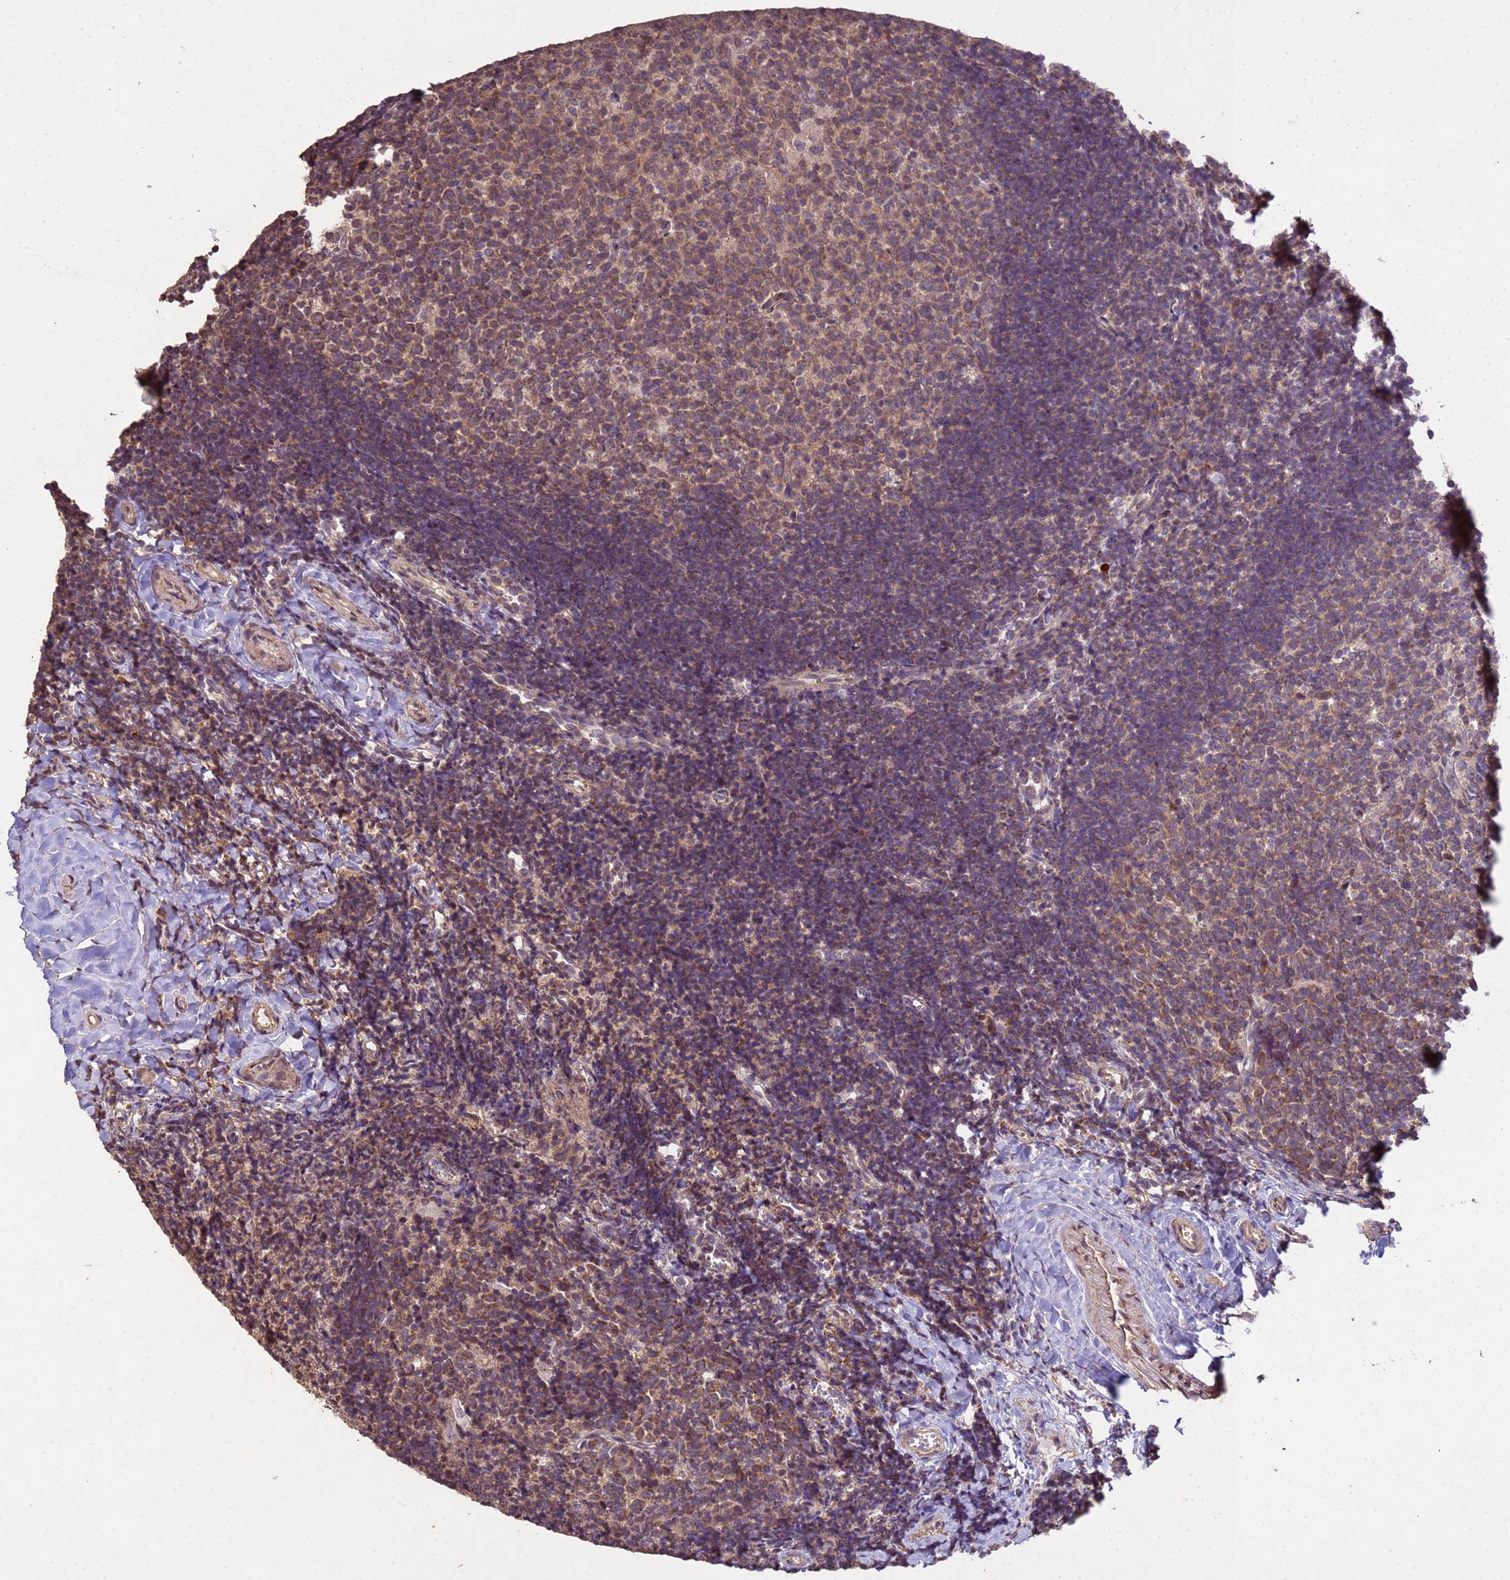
{"staining": {"intensity": "moderate", "quantity": ">75%", "location": "cytoplasmic/membranous"}, "tissue": "tonsil", "cell_type": "Germinal center cells", "image_type": "normal", "snomed": [{"axis": "morphology", "description": "Normal tissue, NOS"}, {"axis": "topography", "description": "Tonsil"}], "caption": "IHC histopathology image of benign human tonsil stained for a protein (brown), which demonstrates medium levels of moderate cytoplasmic/membranous expression in about >75% of germinal center cells.", "gene": "P2RX7", "patient": {"sex": "female", "age": 10}}